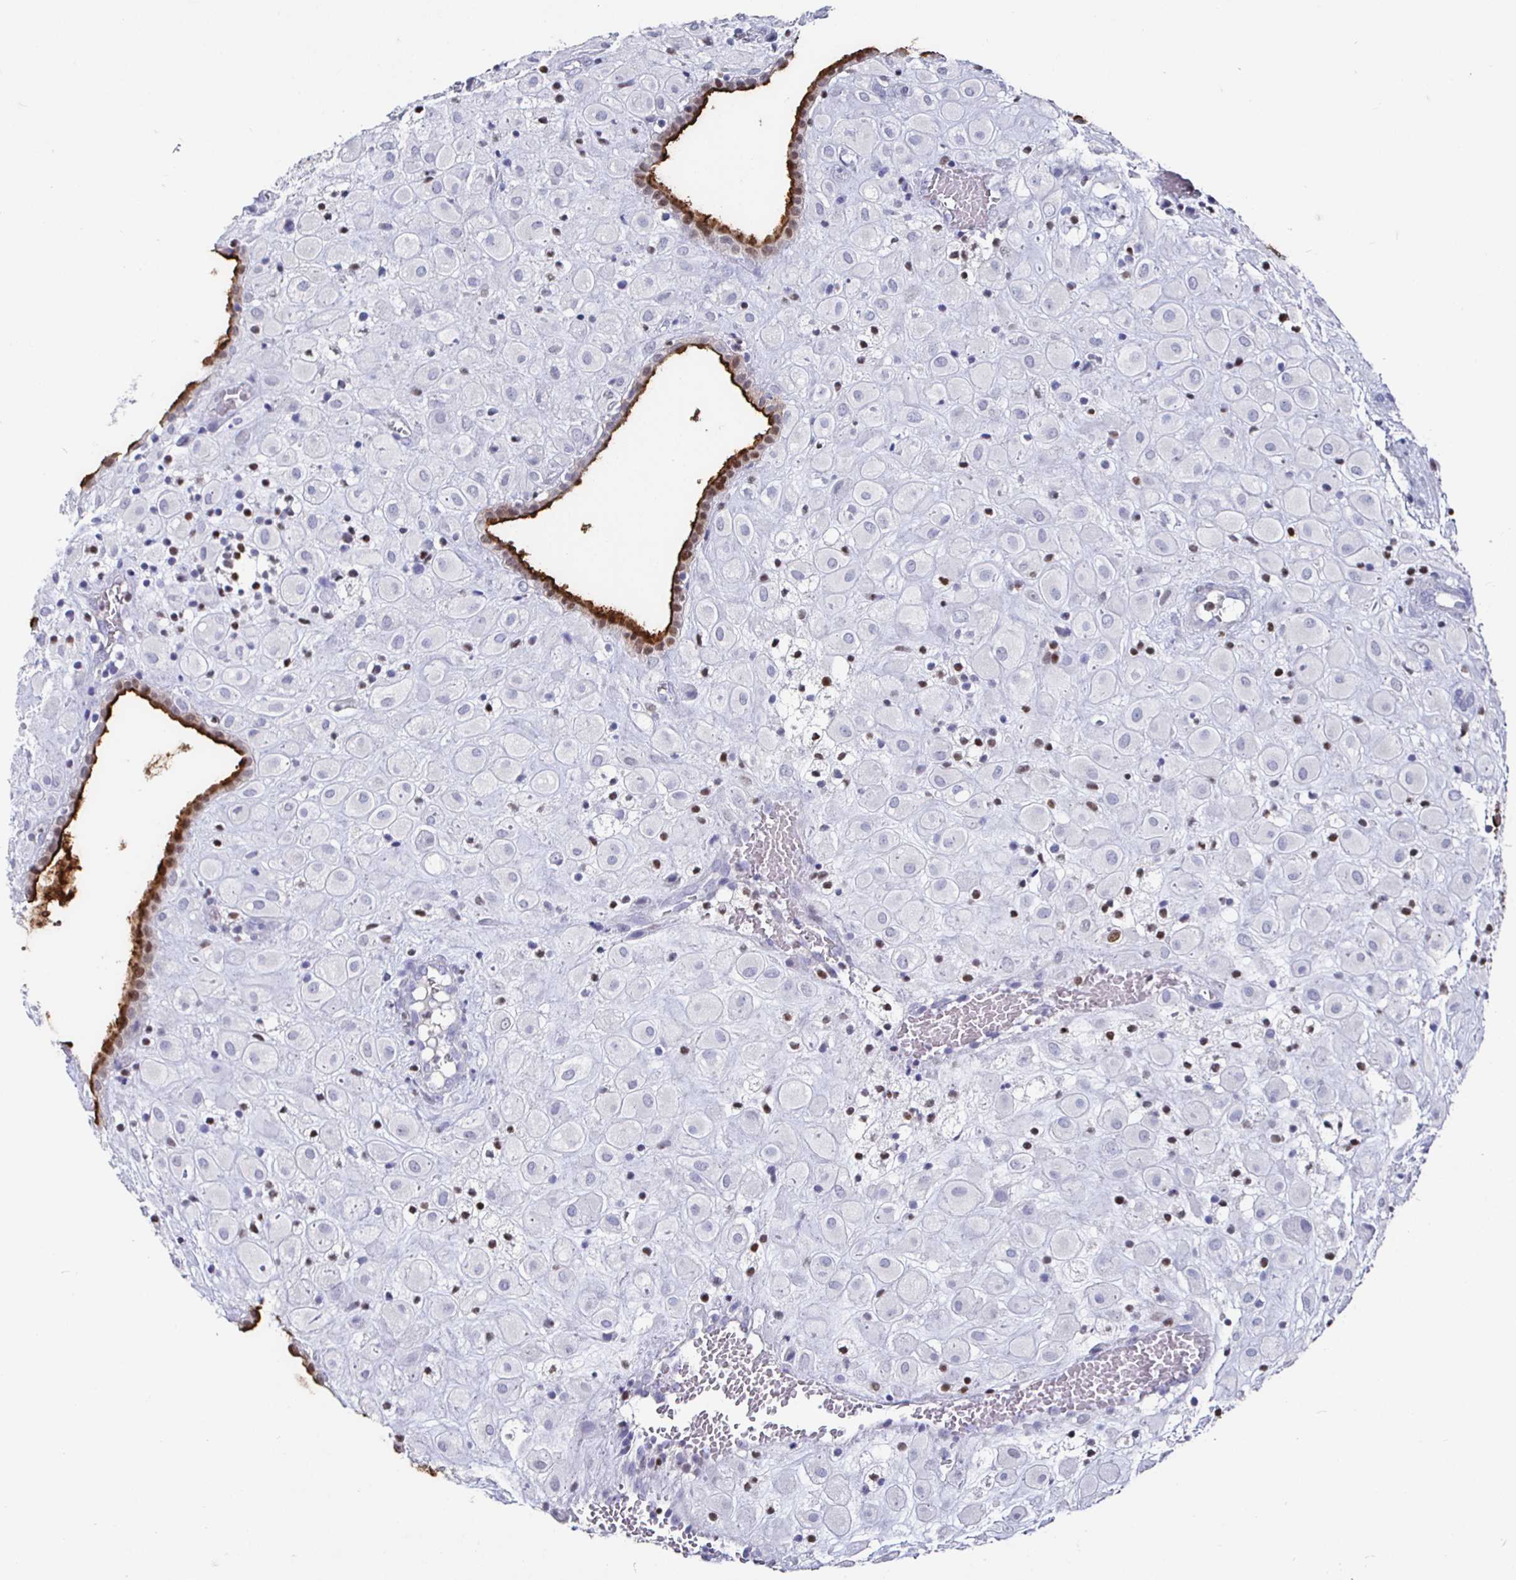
{"staining": {"intensity": "negative", "quantity": "none", "location": "none"}, "tissue": "placenta", "cell_type": "Decidual cells", "image_type": "normal", "snomed": [{"axis": "morphology", "description": "Normal tissue, NOS"}, {"axis": "topography", "description": "Placenta"}], "caption": "Benign placenta was stained to show a protein in brown. There is no significant positivity in decidual cells. (Stains: DAB (3,3'-diaminobenzidine) immunohistochemistry (IHC) with hematoxylin counter stain, Microscopy: brightfield microscopy at high magnification).", "gene": "RUNX2", "patient": {"sex": "female", "age": 24}}